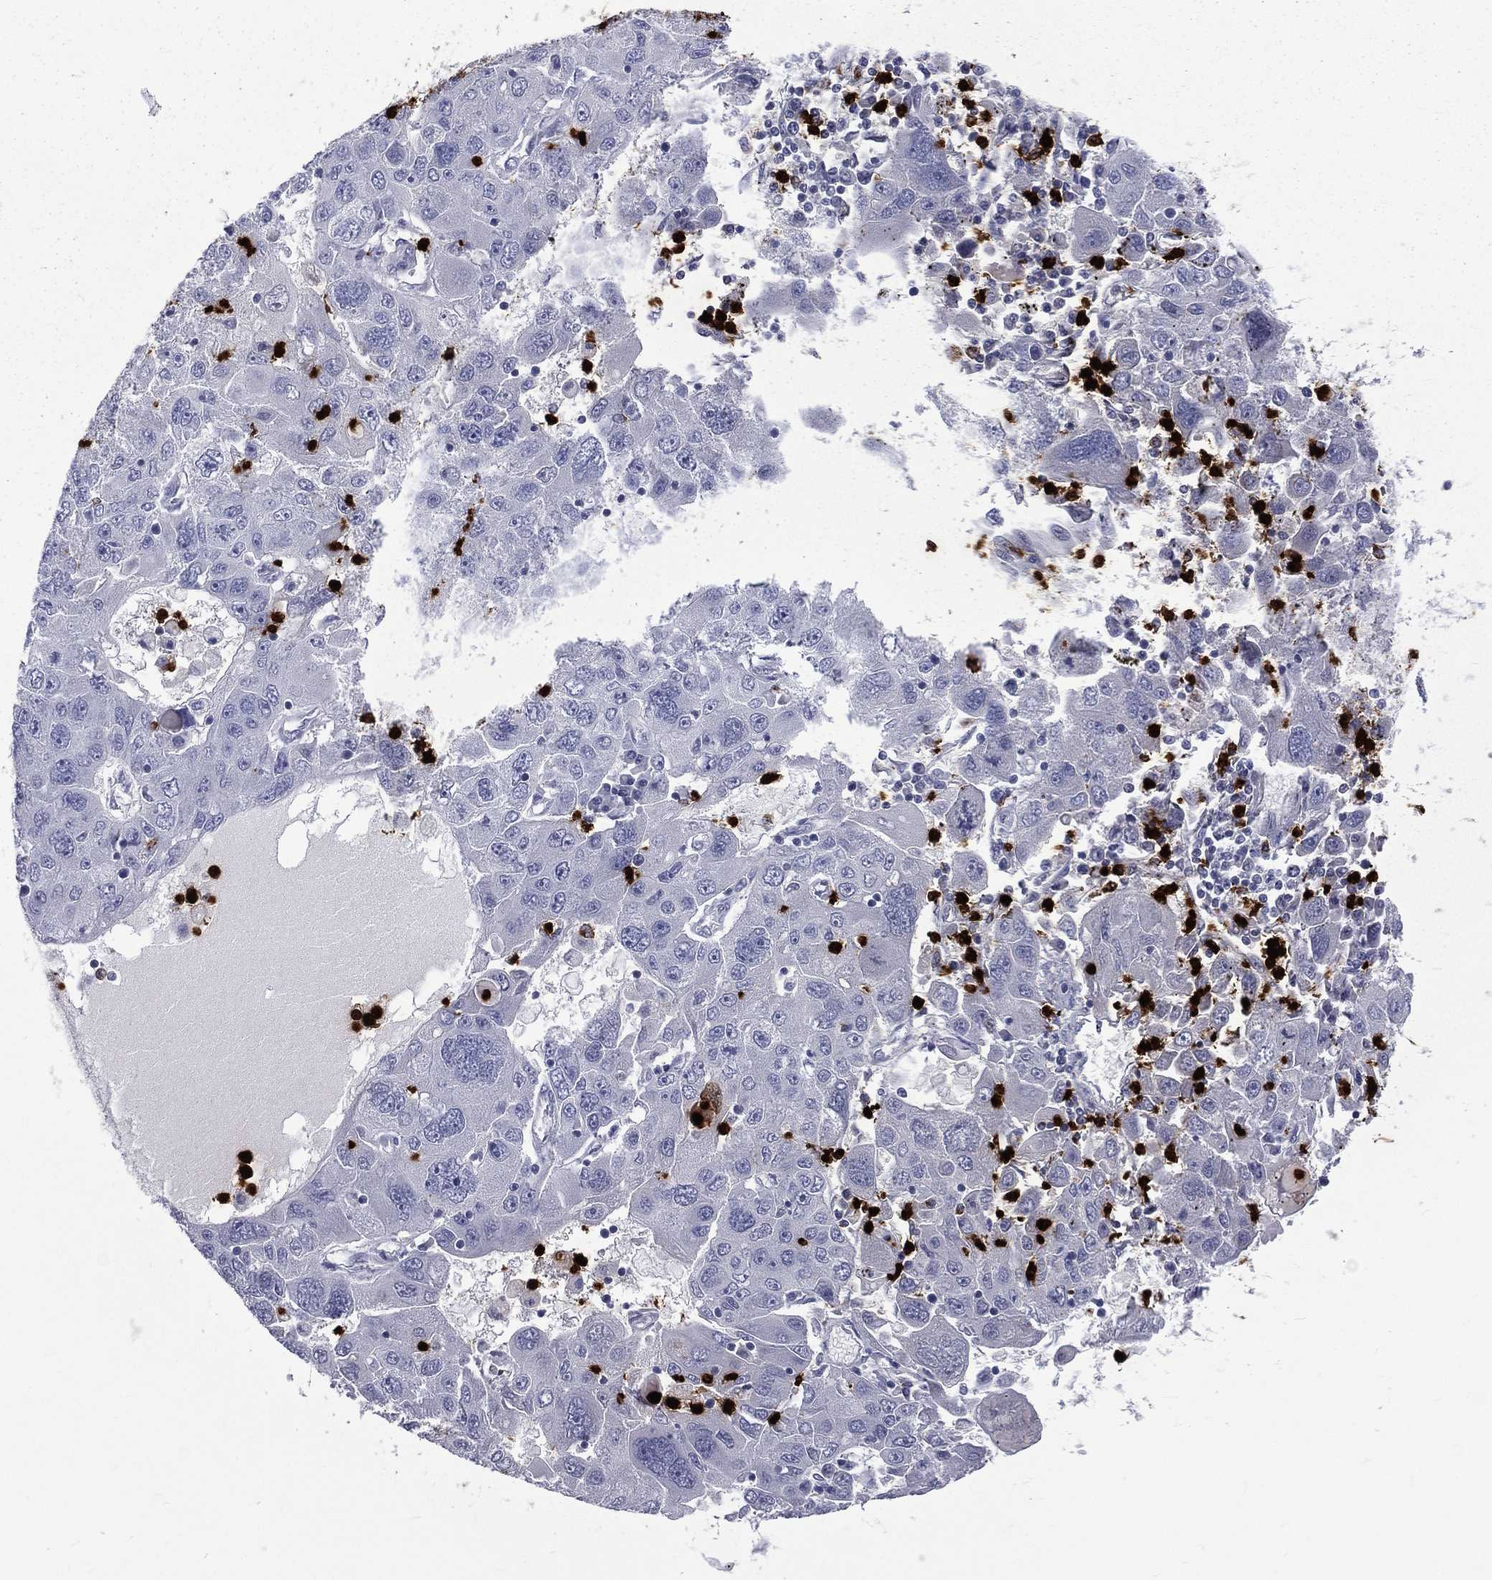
{"staining": {"intensity": "negative", "quantity": "none", "location": "none"}, "tissue": "stomach cancer", "cell_type": "Tumor cells", "image_type": "cancer", "snomed": [{"axis": "morphology", "description": "Adenocarcinoma, NOS"}, {"axis": "topography", "description": "Stomach"}], "caption": "DAB immunohistochemical staining of human stomach cancer (adenocarcinoma) exhibits no significant positivity in tumor cells.", "gene": "ELANE", "patient": {"sex": "male", "age": 56}}